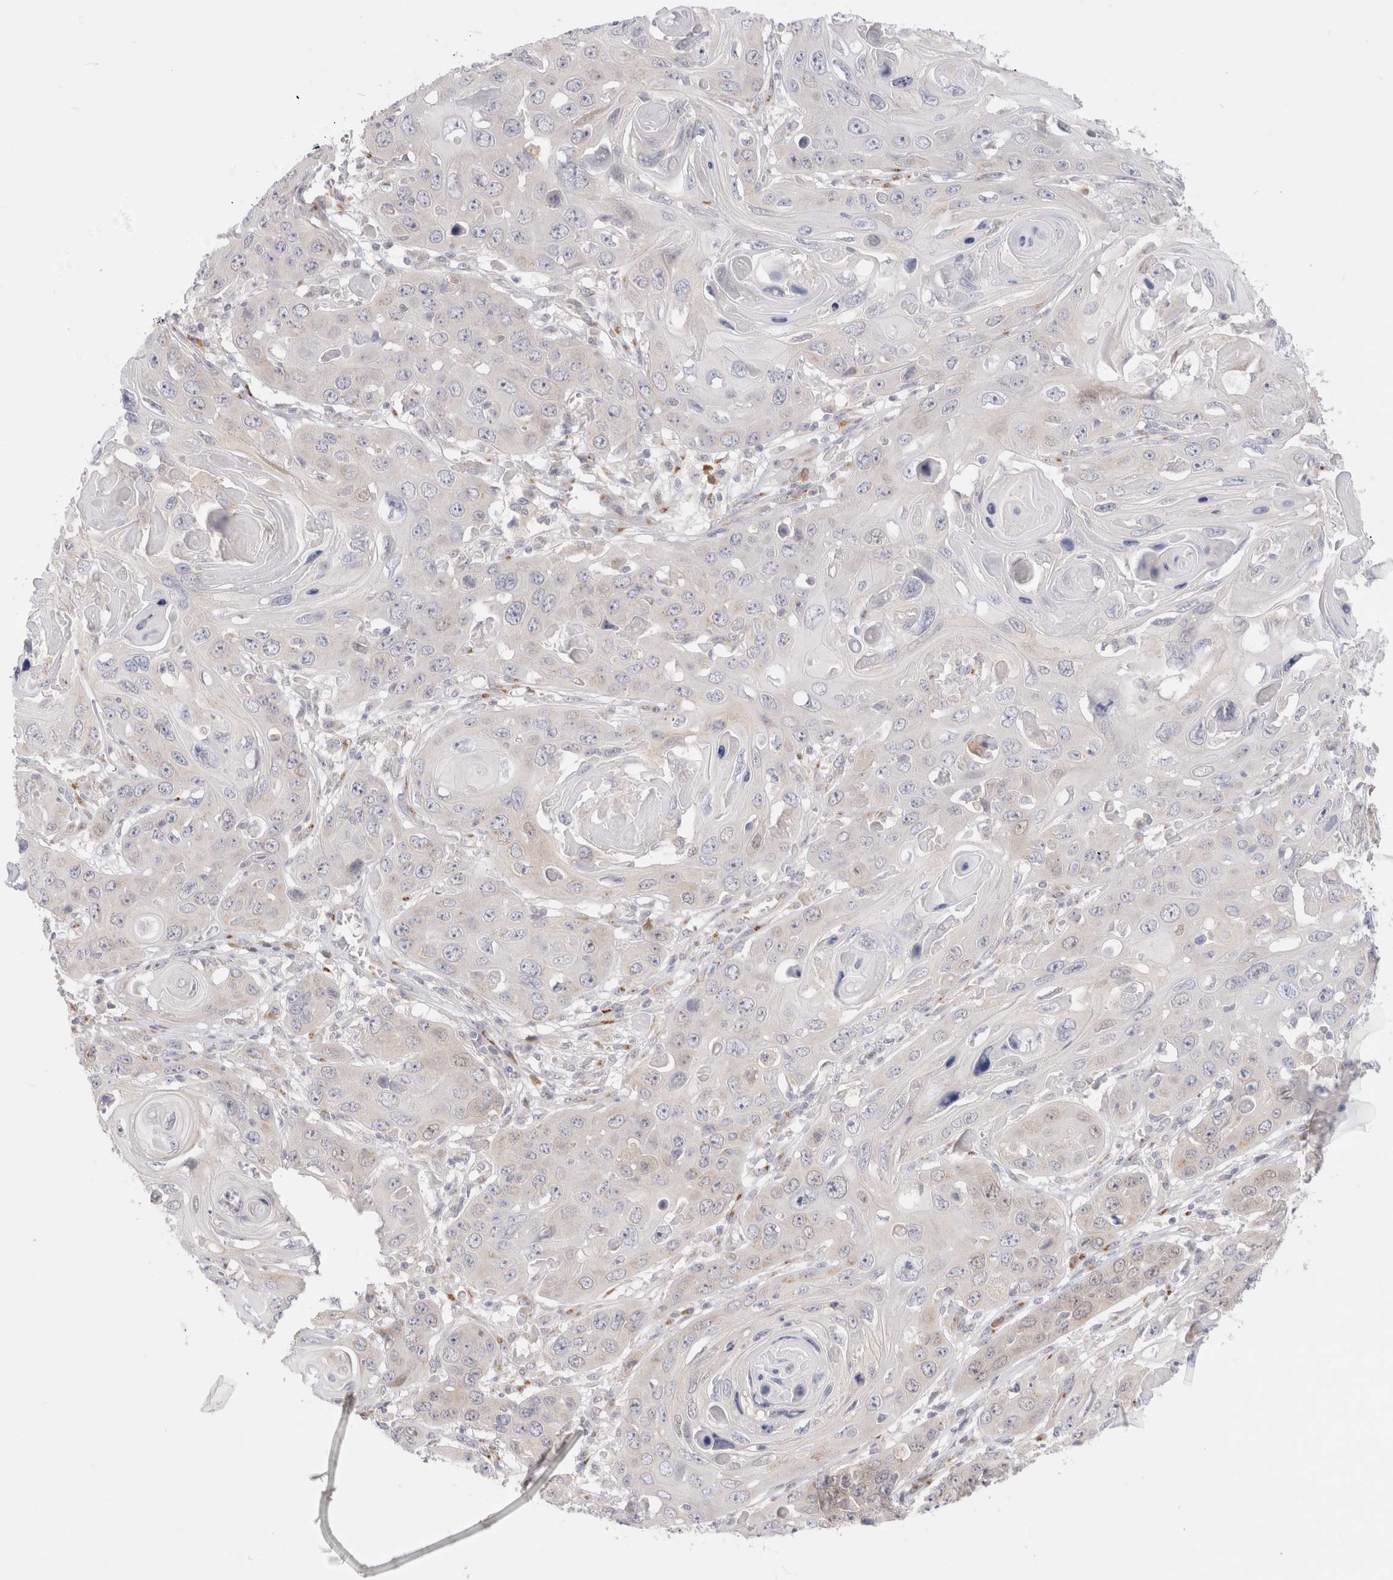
{"staining": {"intensity": "negative", "quantity": "none", "location": "none"}, "tissue": "skin cancer", "cell_type": "Tumor cells", "image_type": "cancer", "snomed": [{"axis": "morphology", "description": "Squamous cell carcinoma, NOS"}, {"axis": "topography", "description": "Skin"}], "caption": "The immunohistochemistry (IHC) photomicrograph has no significant staining in tumor cells of skin squamous cell carcinoma tissue.", "gene": "EFCAB13", "patient": {"sex": "male", "age": 55}}